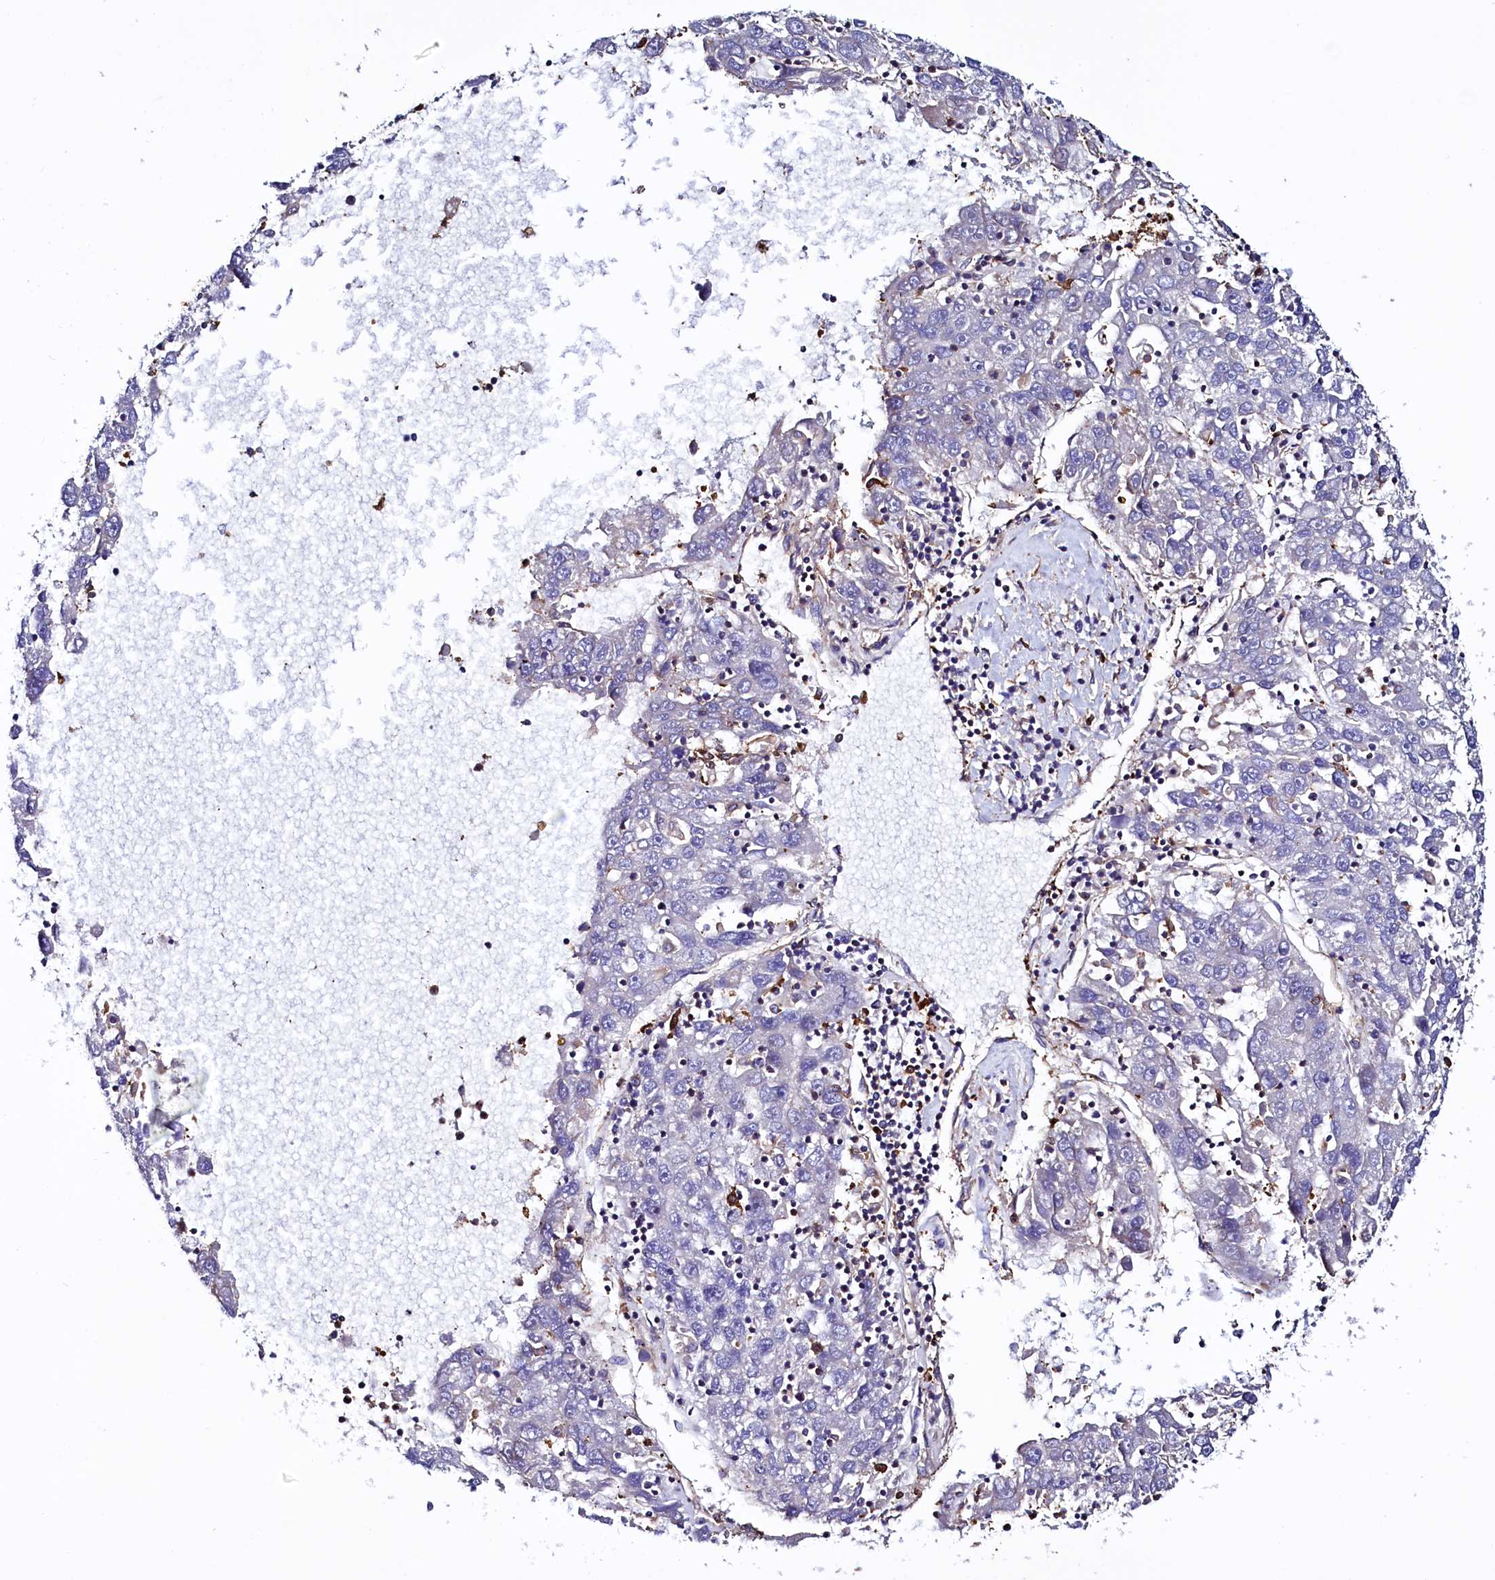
{"staining": {"intensity": "negative", "quantity": "none", "location": "none"}, "tissue": "liver cancer", "cell_type": "Tumor cells", "image_type": "cancer", "snomed": [{"axis": "morphology", "description": "Carcinoma, Hepatocellular, NOS"}, {"axis": "topography", "description": "Liver"}], "caption": "An immunohistochemistry image of liver cancer is shown. There is no staining in tumor cells of liver cancer. (Brightfield microscopy of DAB IHC at high magnification).", "gene": "STAMBPL1", "patient": {"sex": "male", "age": 49}}